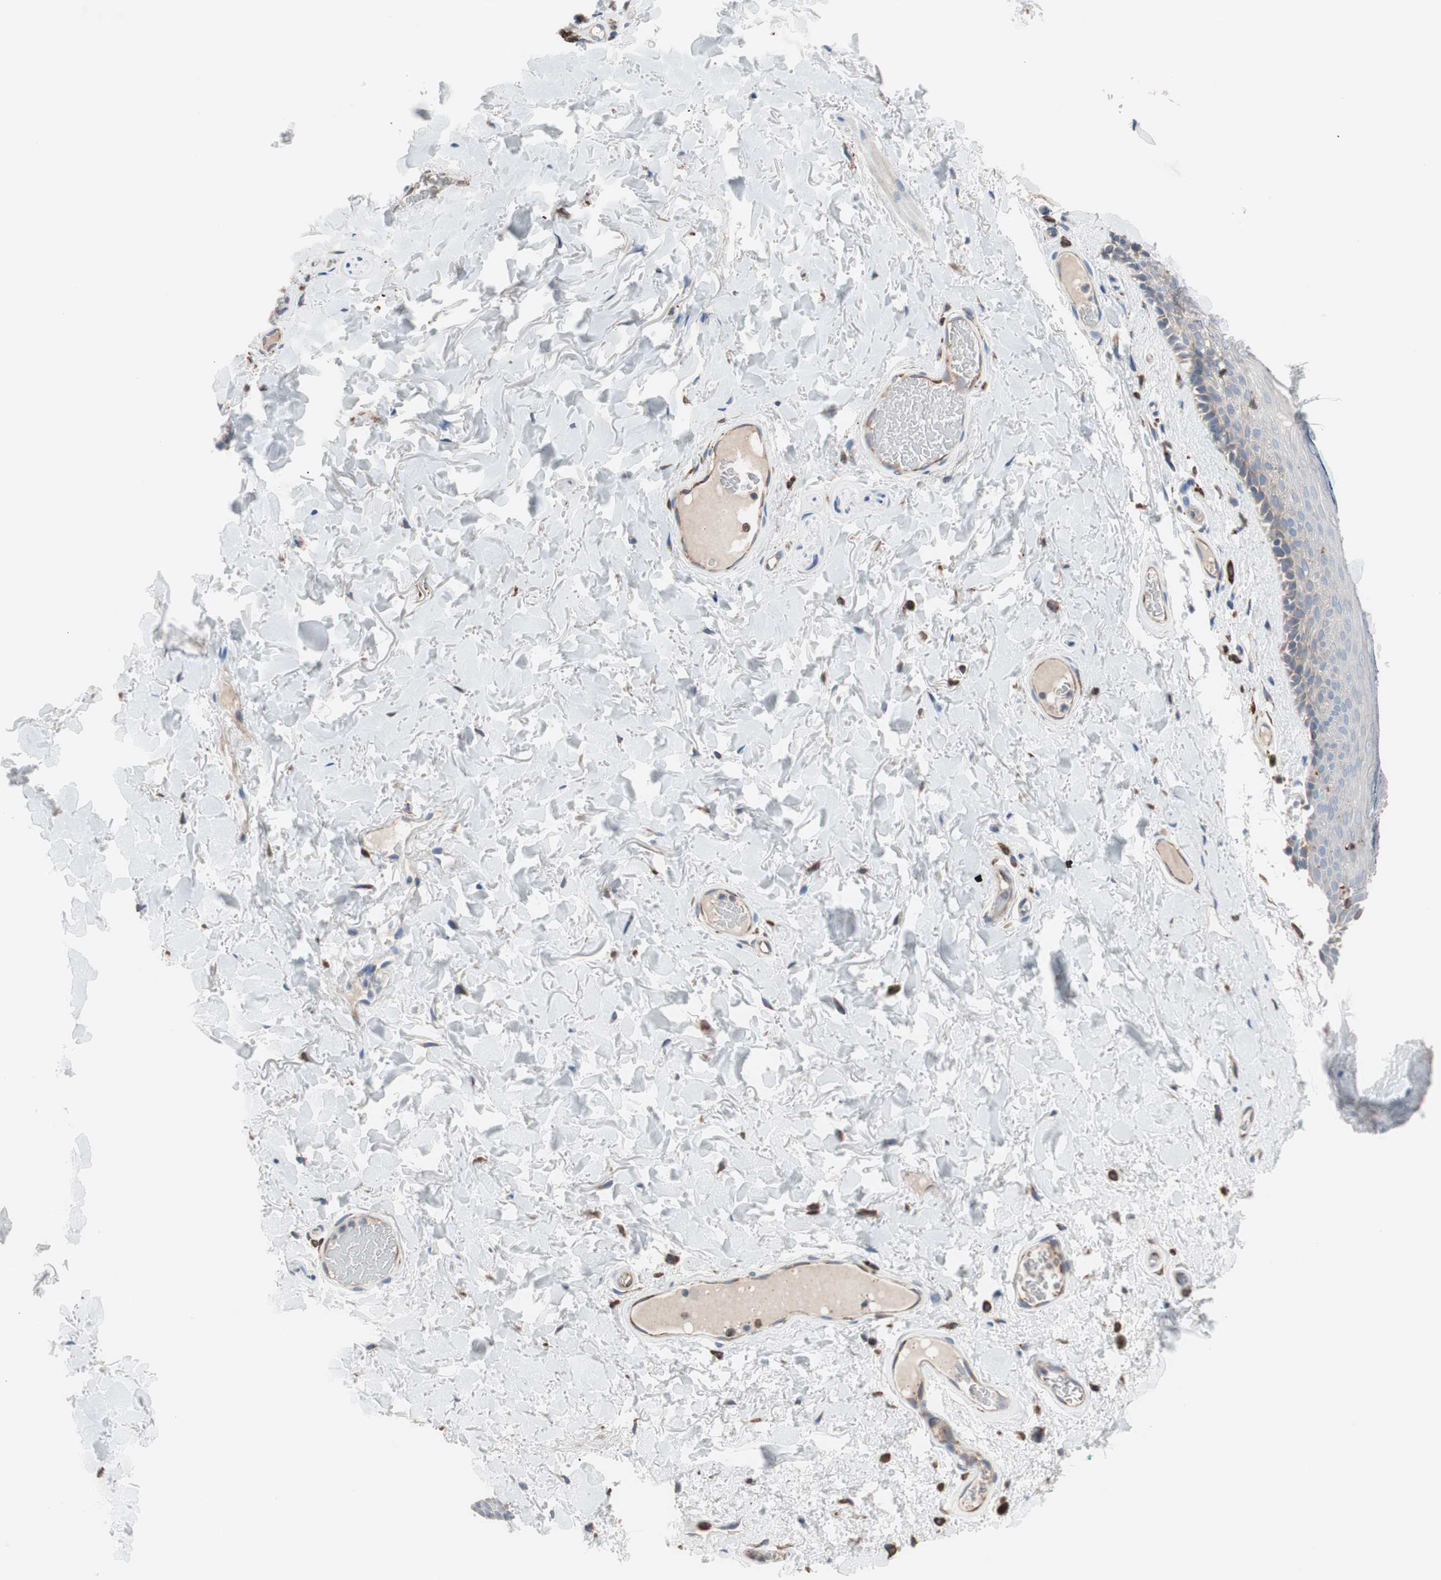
{"staining": {"intensity": "weak", "quantity": "<25%", "location": "cytoplasmic/membranous"}, "tissue": "skin", "cell_type": "Epidermal cells", "image_type": "normal", "snomed": [{"axis": "morphology", "description": "Normal tissue, NOS"}, {"axis": "topography", "description": "Anal"}], "caption": "Immunohistochemical staining of normal human skin exhibits no significant expression in epidermal cells.", "gene": "SLC27A4", "patient": {"sex": "male", "age": 74}}